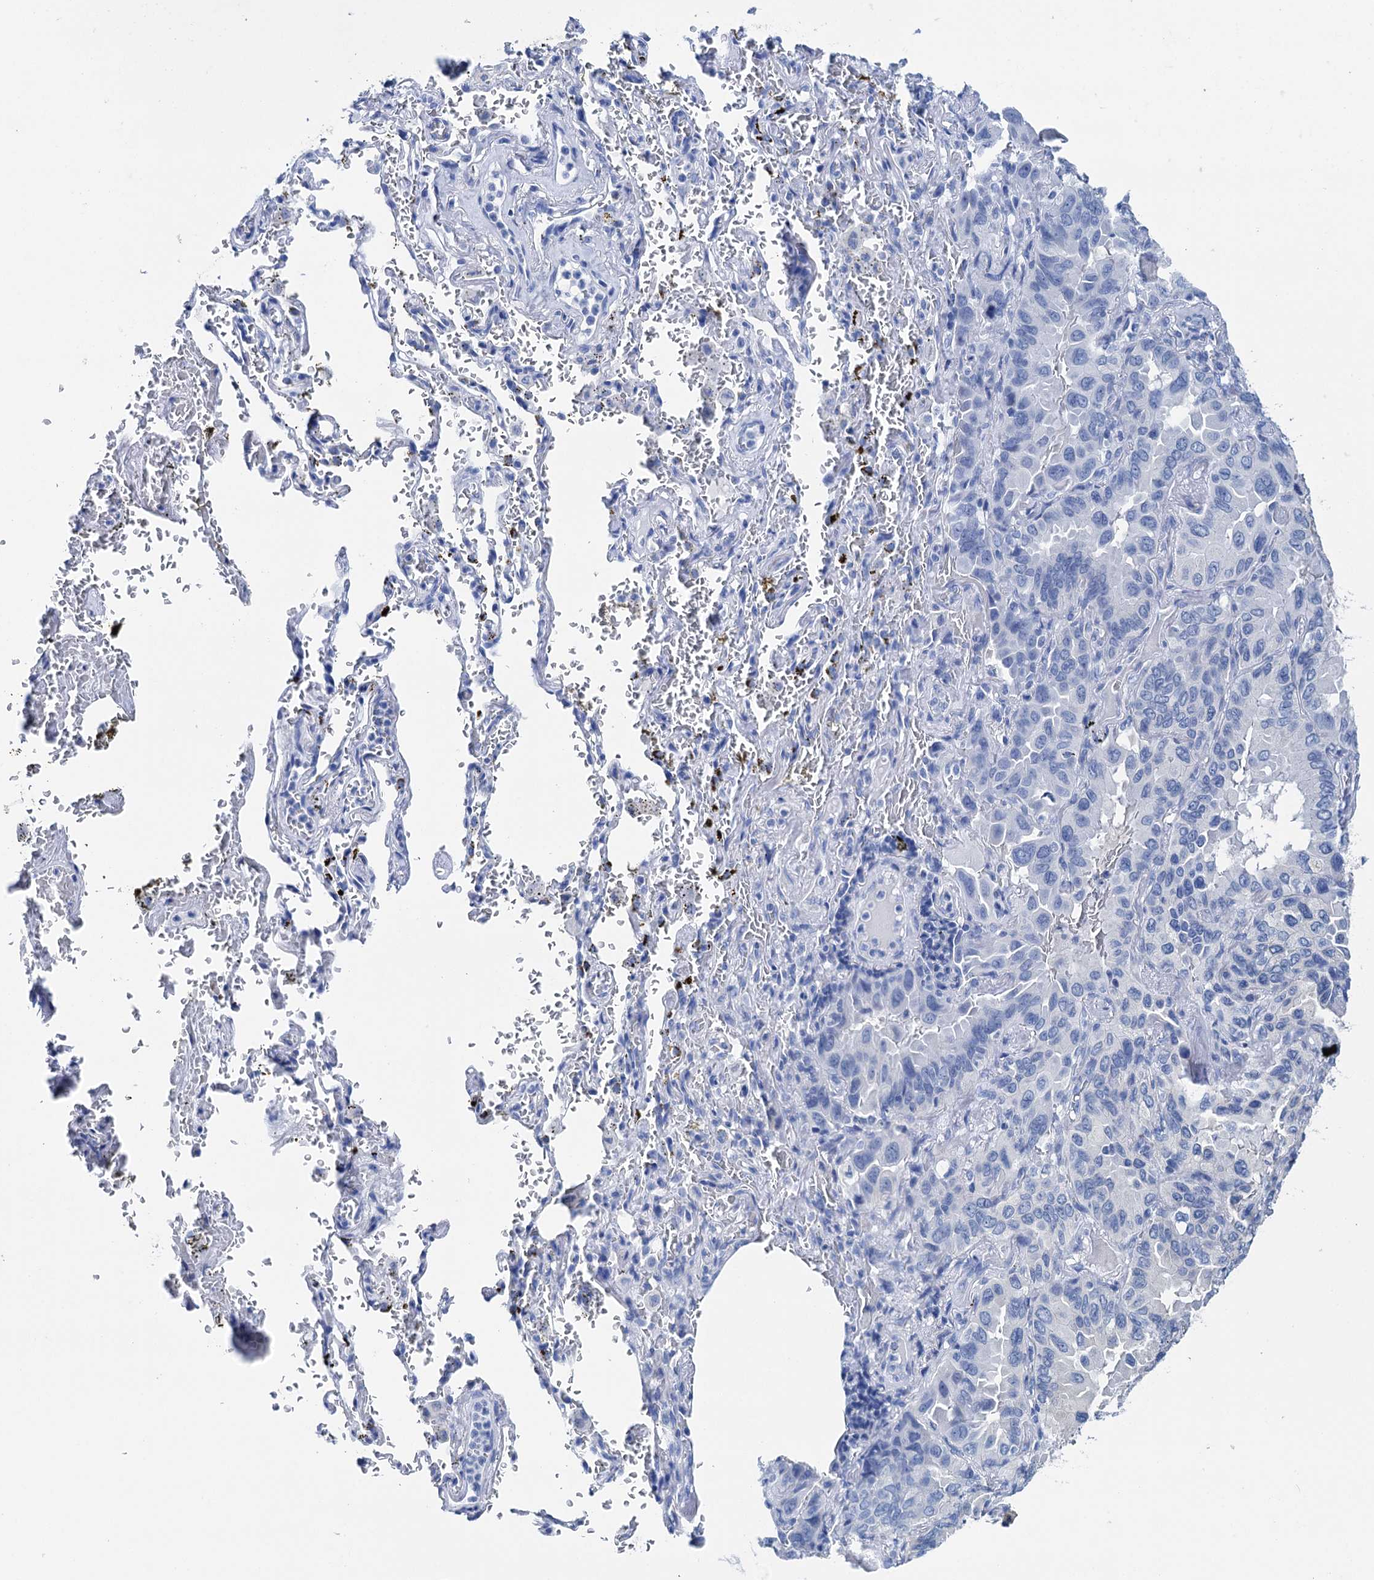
{"staining": {"intensity": "negative", "quantity": "none", "location": "none"}, "tissue": "lung cancer", "cell_type": "Tumor cells", "image_type": "cancer", "snomed": [{"axis": "morphology", "description": "Adenocarcinoma, NOS"}, {"axis": "topography", "description": "Lung"}], "caption": "Histopathology image shows no protein positivity in tumor cells of lung cancer (adenocarcinoma) tissue. (Stains: DAB (3,3'-diaminobenzidine) IHC with hematoxylin counter stain, Microscopy: brightfield microscopy at high magnification).", "gene": "BRINP1", "patient": {"sex": "male", "age": 64}}